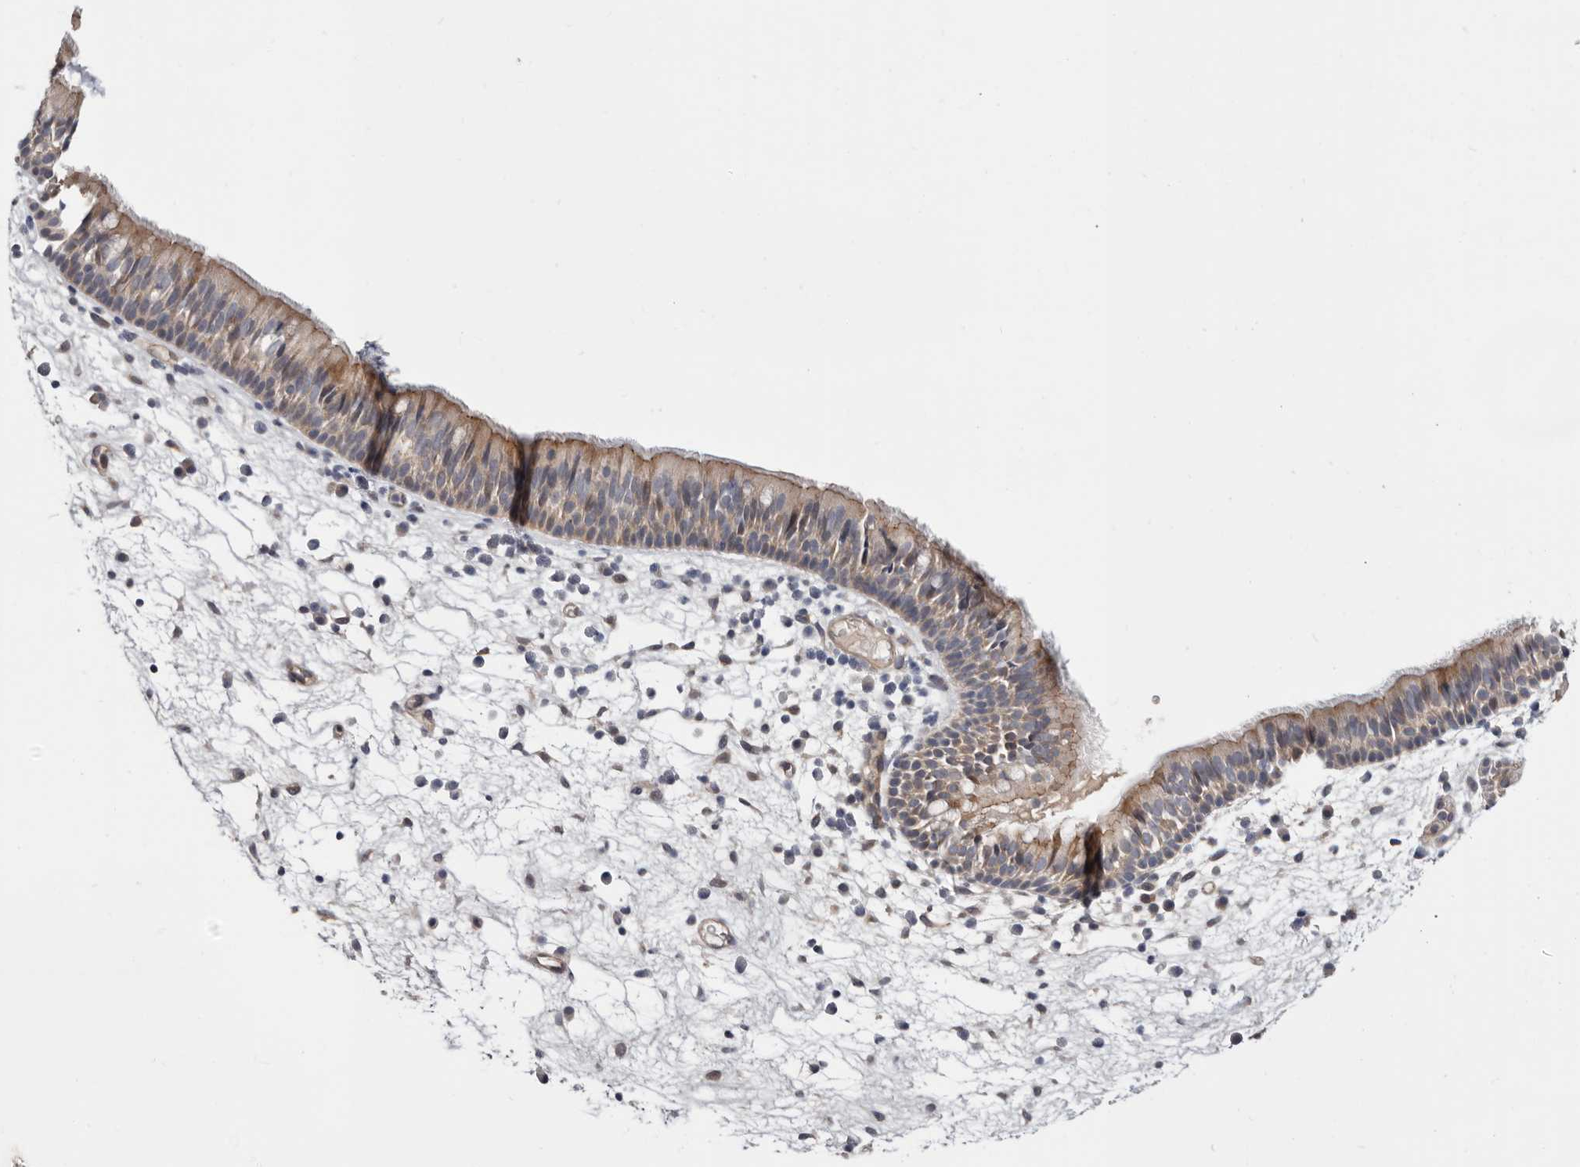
{"staining": {"intensity": "weak", "quantity": ">75%", "location": "cytoplasmic/membranous"}, "tissue": "nasopharynx", "cell_type": "Respiratory epithelial cells", "image_type": "normal", "snomed": [{"axis": "morphology", "description": "Normal tissue, NOS"}, {"axis": "morphology", "description": "Inflammation, NOS"}, {"axis": "morphology", "description": "Malignant melanoma, Metastatic site"}, {"axis": "topography", "description": "Nasopharynx"}], "caption": "IHC photomicrograph of normal human nasopharynx stained for a protein (brown), which exhibits low levels of weak cytoplasmic/membranous positivity in about >75% of respiratory epithelial cells.", "gene": "USH1C", "patient": {"sex": "male", "age": 70}}